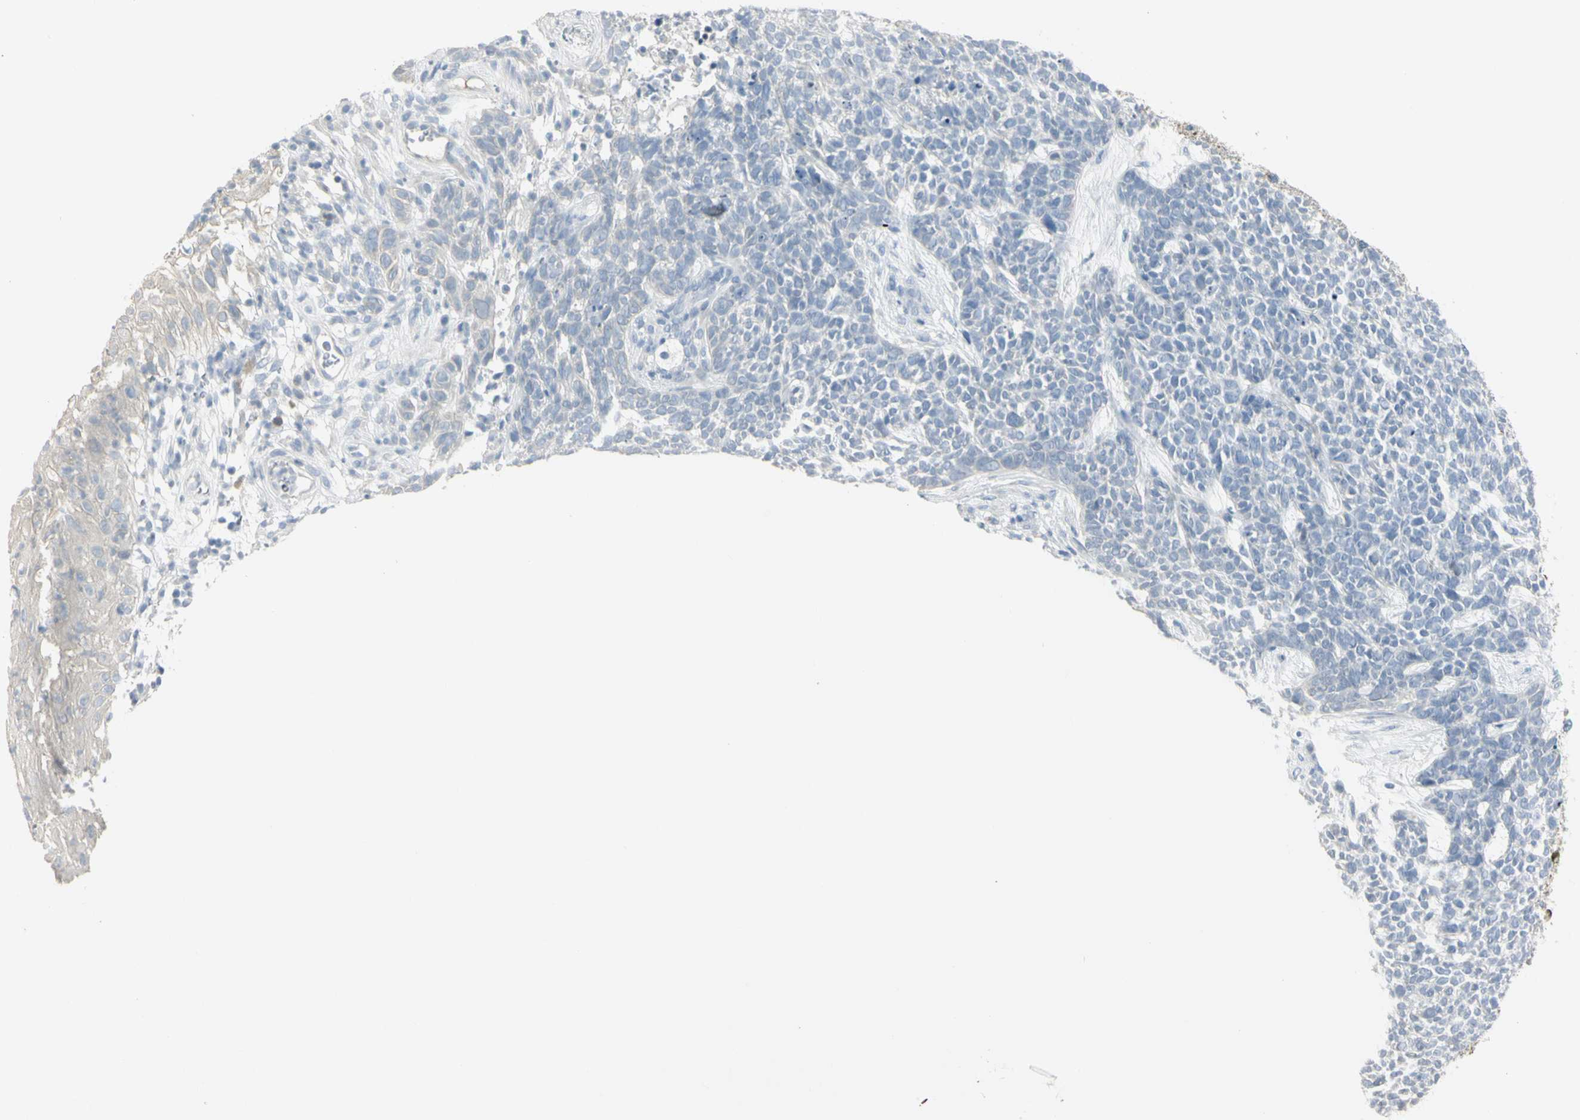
{"staining": {"intensity": "negative", "quantity": "none", "location": "none"}, "tissue": "skin cancer", "cell_type": "Tumor cells", "image_type": "cancer", "snomed": [{"axis": "morphology", "description": "Basal cell carcinoma"}, {"axis": "topography", "description": "Skin"}], "caption": "DAB (3,3'-diaminobenzidine) immunohistochemical staining of human skin cancer demonstrates no significant staining in tumor cells.", "gene": "PIP", "patient": {"sex": "female", "age": 84}}